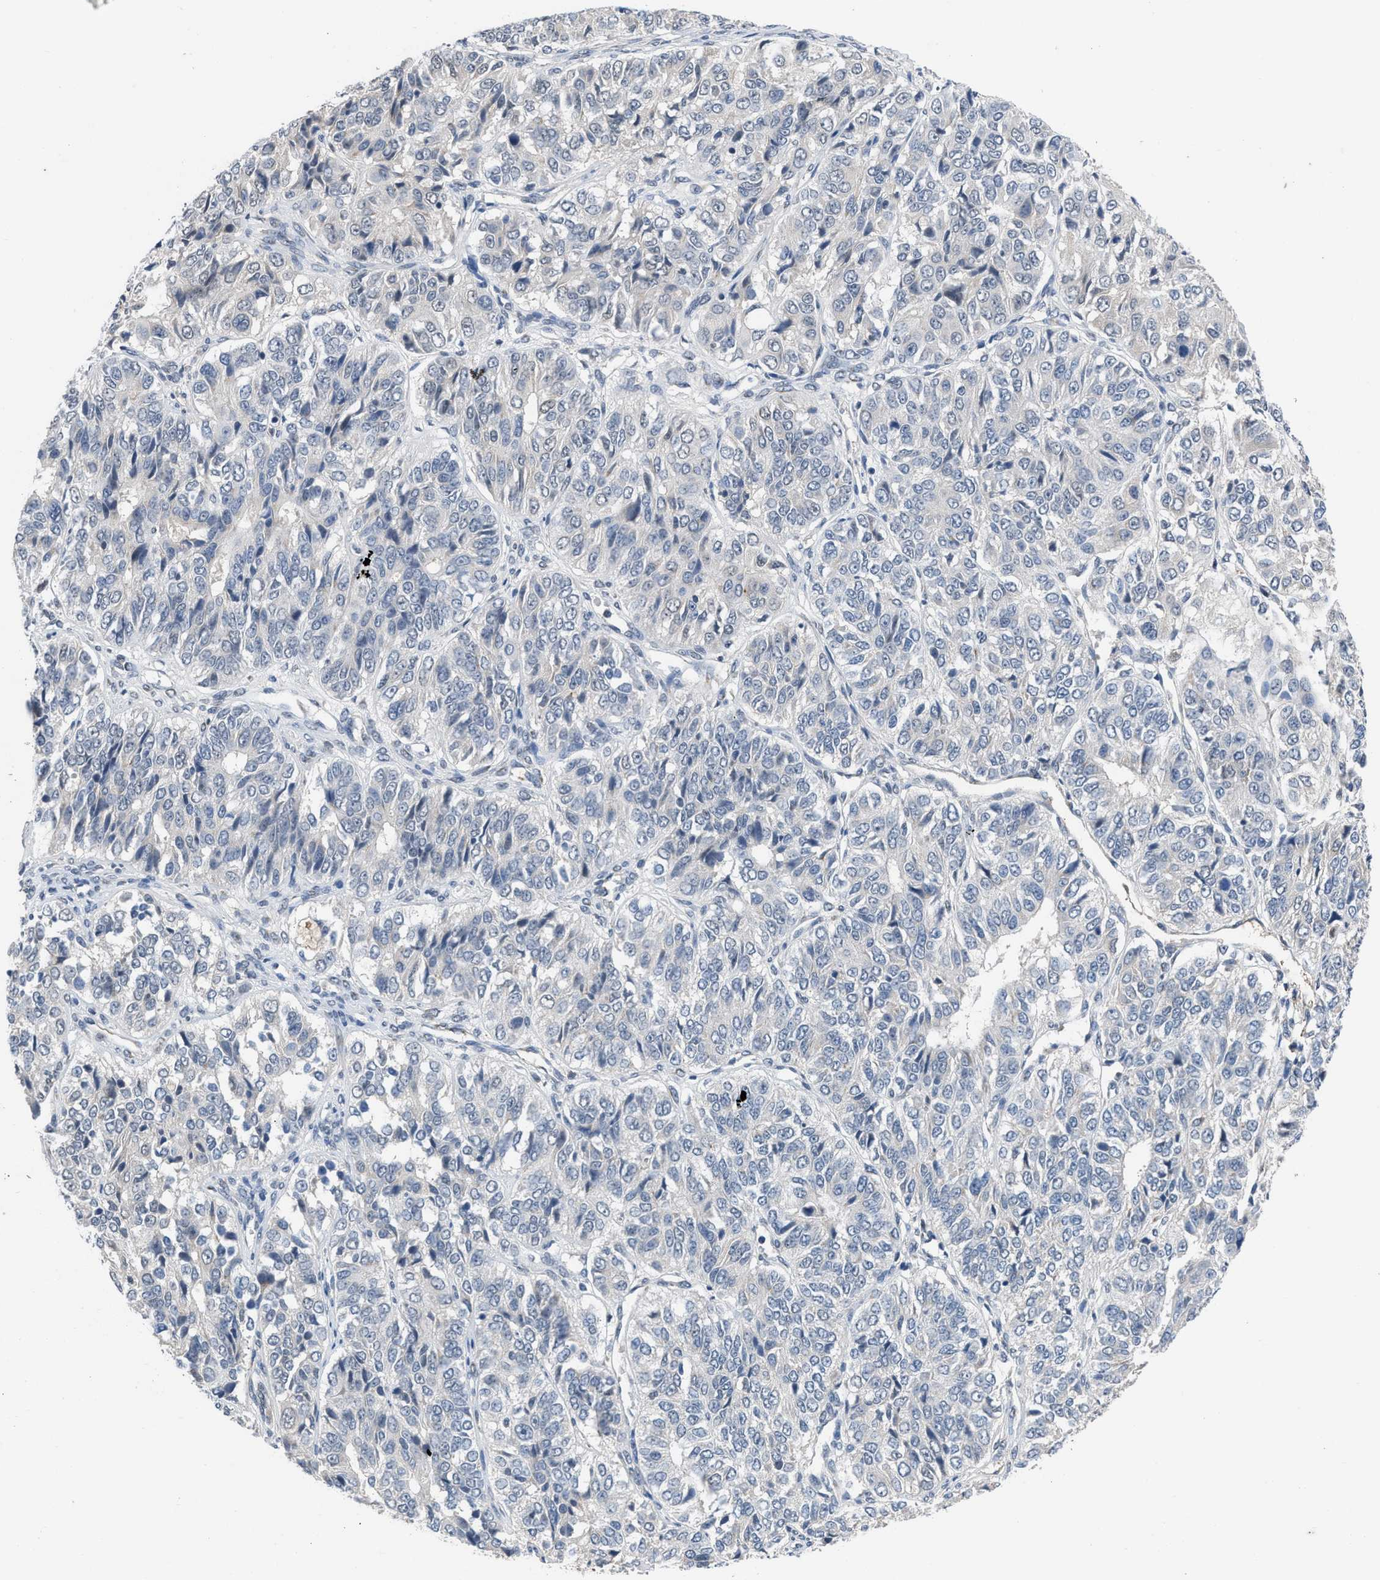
{"staining": {"intensity": "negative", "quantity": "none", "location": "none"}, "tissue": "ovarian cancer", "cell_type": "Tumor cells", "image_type": "cancer", "snomed": [{"axis": "morphology", "description": "Carcinoma, endometroid"}, {"axis": "topography", "description": "Ovary"}], "caption": "The photomicrograph exhibits no significant staining in tumor cells of endometroid carcinoma (ovarian).", "gene": "TERF2IP", "patient": {"sex": "female", "age": 51}}